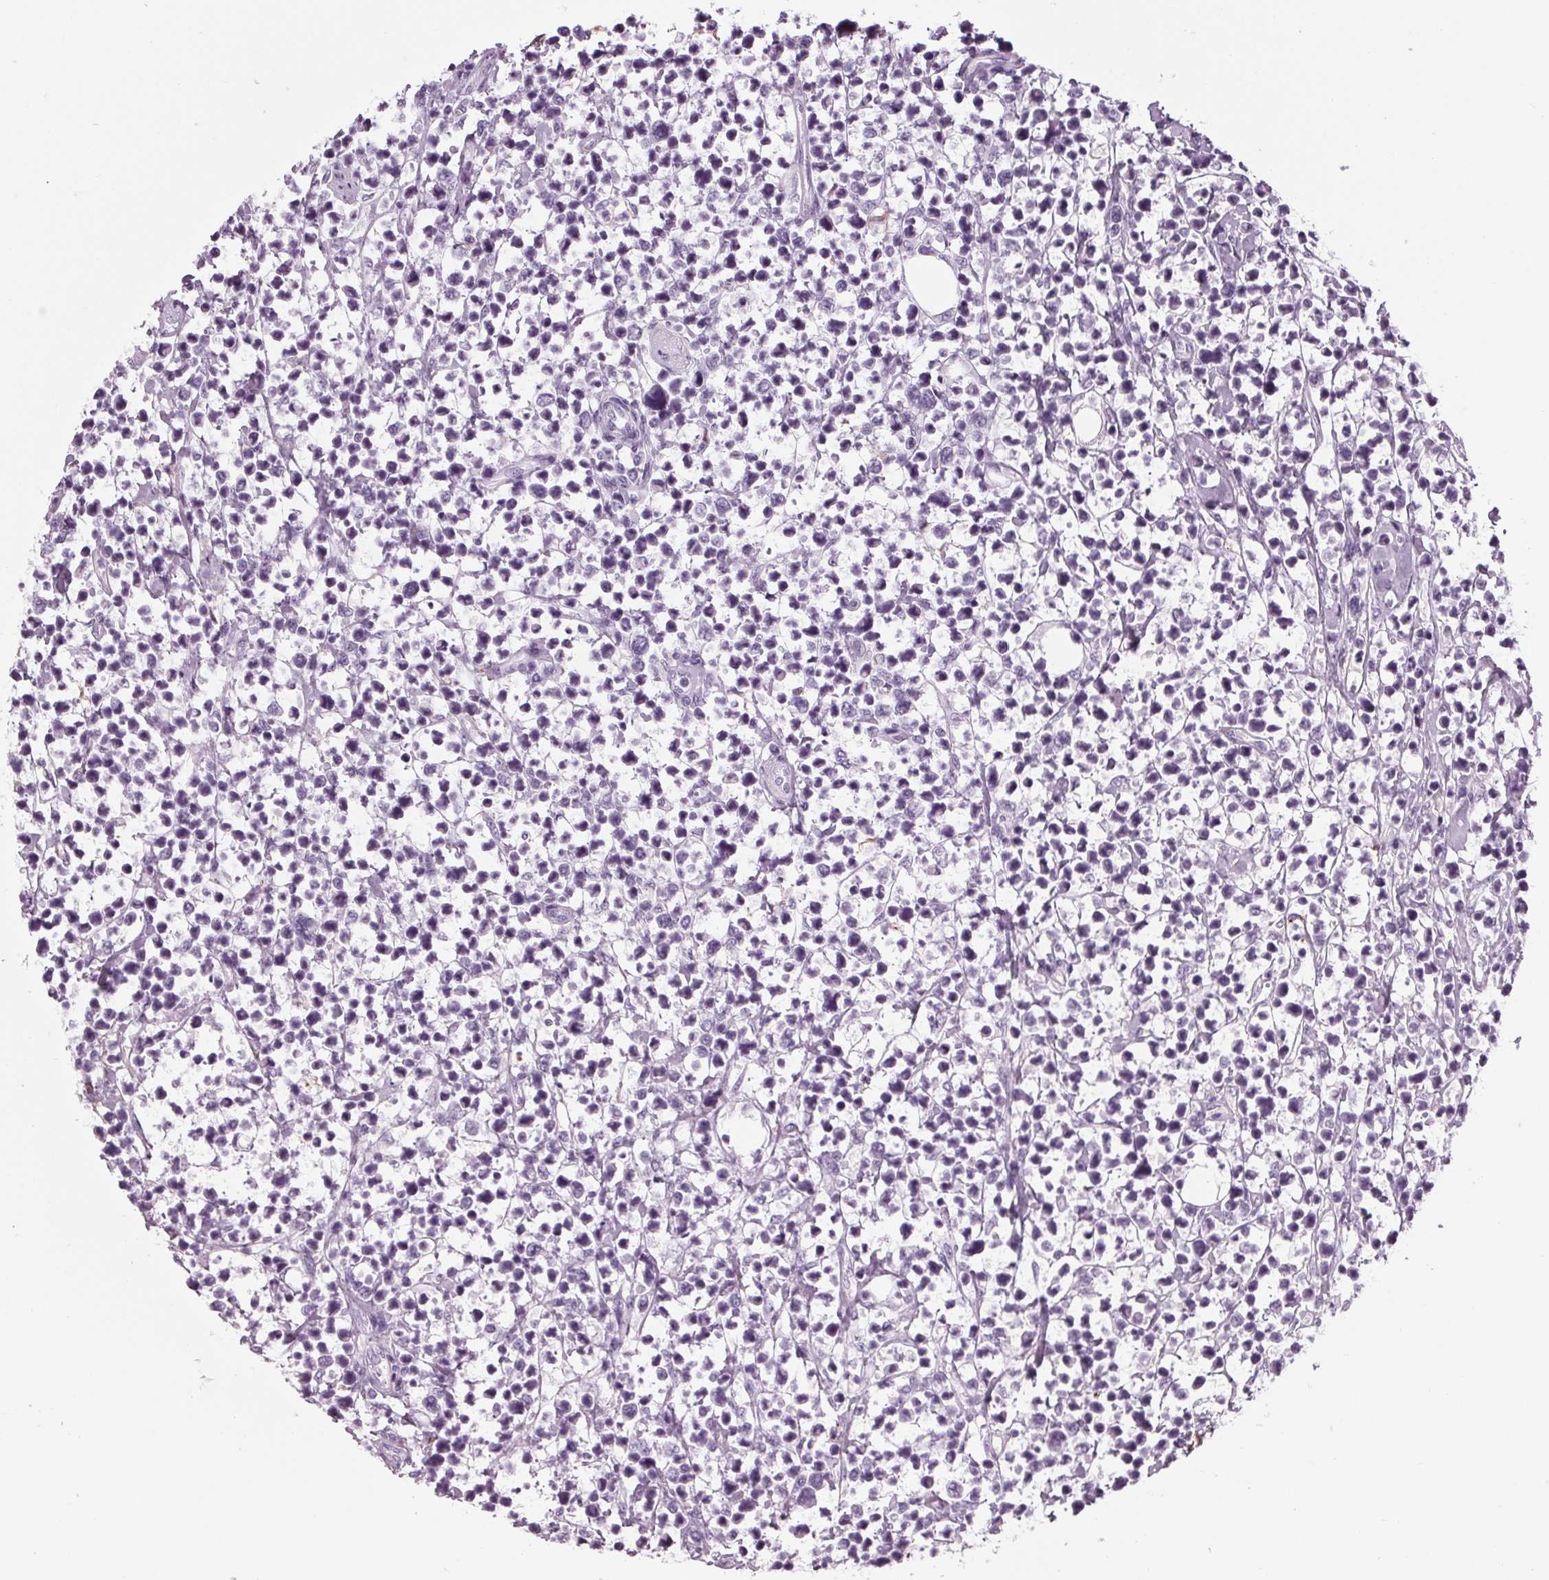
{"staining": {"intensity": "negative", "quantity": "none", "location": "none"}, "tissue": "lymphoma", "cell_type": "Tumor cells", "image_type": "cancer", "snomed": [{"axis": "morphology", "description": "Malignant lymphoma, non-Hodgkin's type, High grade"}, {"axis": "topography", "description": "Soft tissue"}], "caption": "An image of human lymphoma is negative for staining in tumor cells.", "gene": "CYP3A43", "patient": {"sex": "female", "age": 56}}